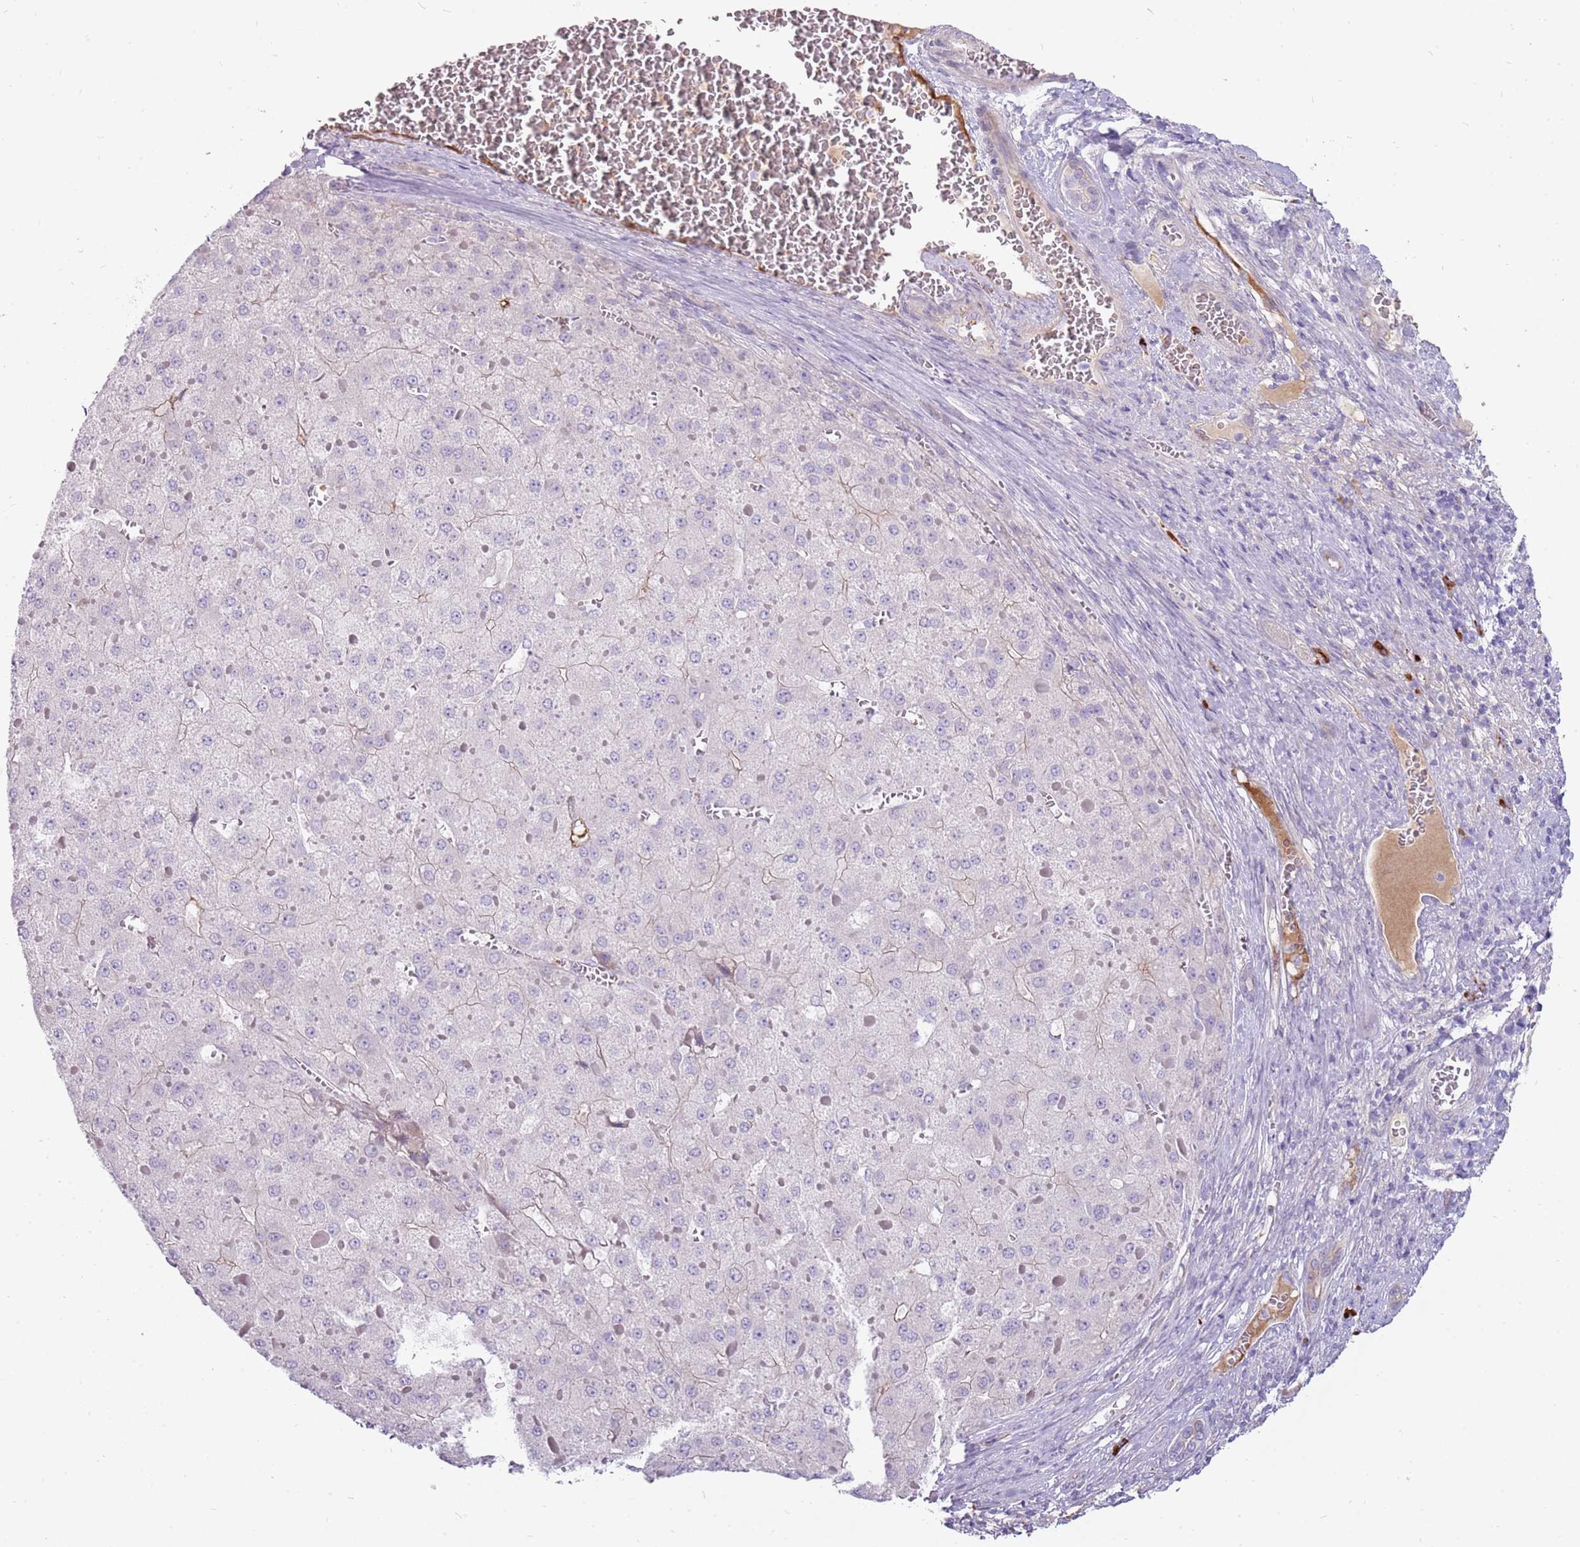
{"staining": {"intensity": "negative", "quantity": "none", "location": "none"}, "tissue": "liver cancer", "cell_type": "Tumor cells", "image_type": "cancer", "snomed": [{"axis": "morphology", "description": "Carcinoma, Hepatocellular, NOS"}, {"axis": "topography", "description": "Liver"}], "caption": "A photomicrograph of human liver cancer (hepatocellular carcinoma) is negative for staining in tumor cells.", "gene": "MCUB", "patient": {"sex": "female", "age": 73}}